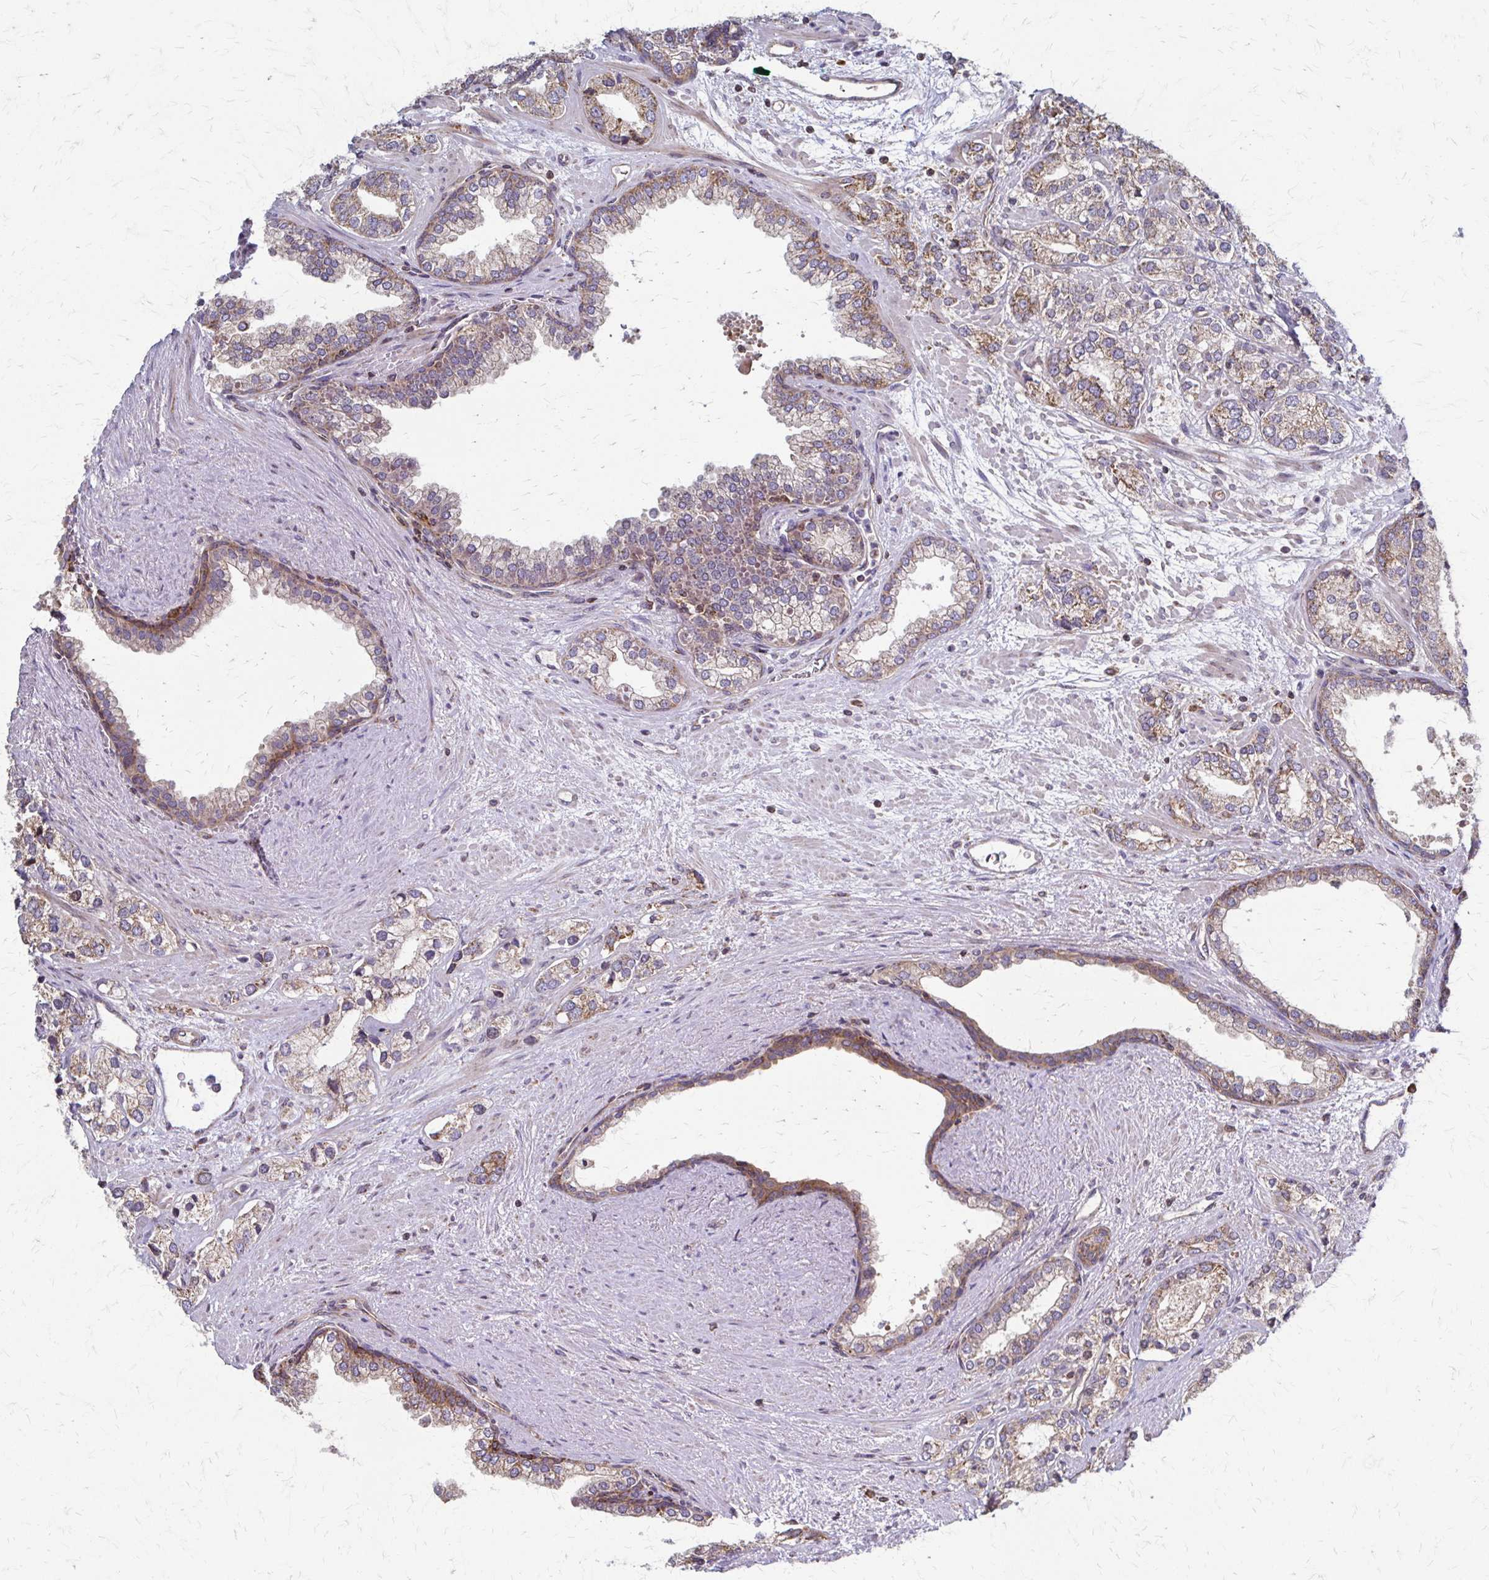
{"staining": {"intensity": "moderate", "quantity": ">75%", "location": "cytoplasmic/membranous"}, "tissue": "prostate cancer", "cell_type": "Tumor cells", "image_type": "cancer", "snomed": [{"axis": "morphology", "description": "Adenocarcinoma, High grade"}, {"axis": "topography", "description": "Prostate"}], "caption": "A photomicrograph of adenocarcinoma (high-grade) (prostate) stained for a protein displays moderate cytoplasmic/membranous brown staining in tumor cells.", "gene": "EEF2", "patient": {"sex": "male", "age": 58}}